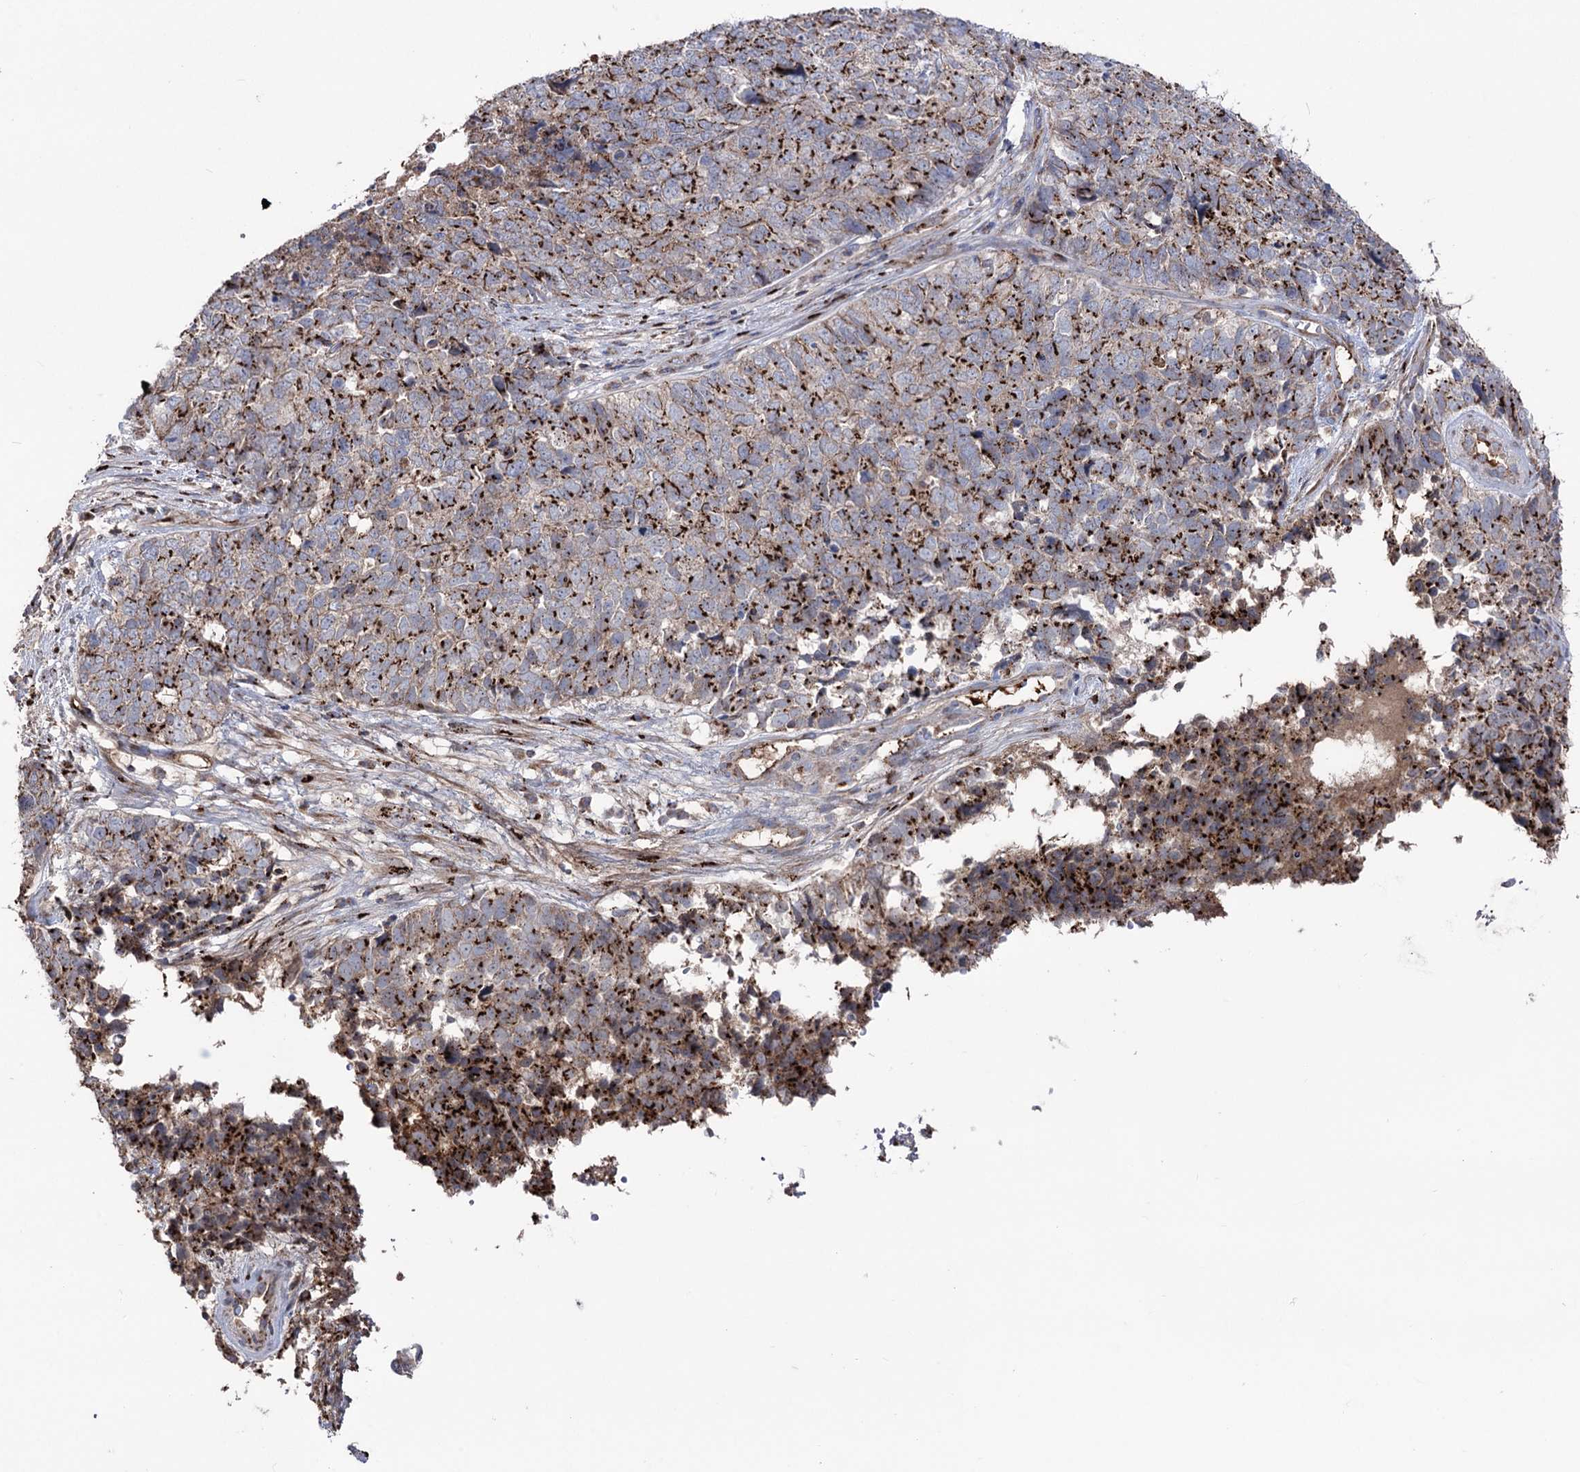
{"staining": {"intensity": "strong", "quantity": ">75%", "location": "cytoplasmic/membranous"}, "tissue": "cervical cancer", "cell_type": "Tumor cells", "image_type": "cancer", "snomed": [{"axis": "morphology", "description": "Squamous cell carcinoma, NOS"}, {"axis": "topography", "description": "Cervix"}], "caption": "Immunohistochemistry (DAB) staining of cervical squamous cell carcinoma shows strong cytoplasmic/membranous protein staining in about >75% of tumor cells. (Brightfield microscopy of DAB IHC at high magnification).", "gene": "ARHGAP20", "patient": {"sex": "female", "age": 63}}